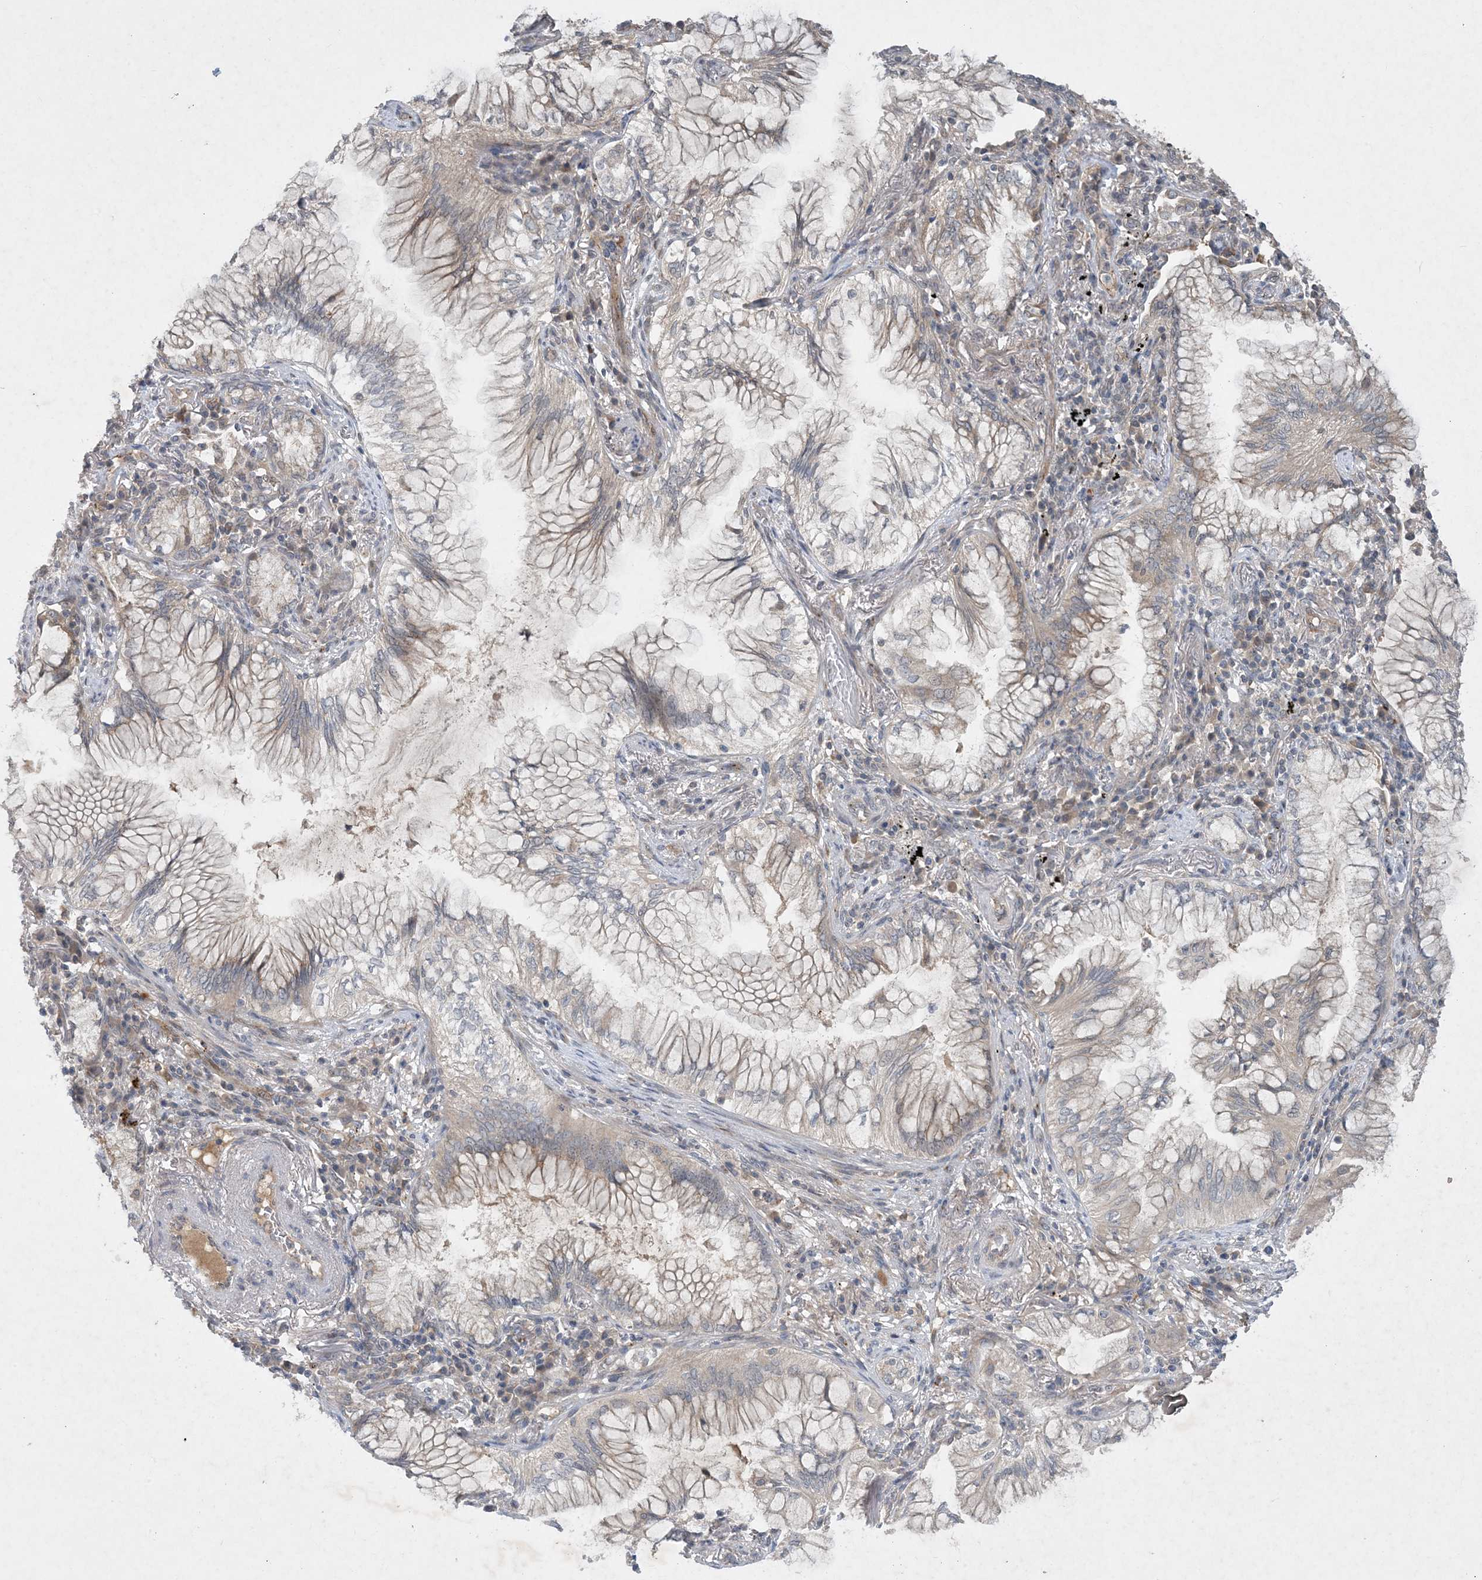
{"staining": {"intensity": "weak", "quantity": "<25%", "location": "cytoplasmic/membranous"}, "tissue": "lung cancer", "cell_type": "Tumor cells", "image_type": "cancer", "snomed": [{"axis": "morphology", "description": "Adenocarcinoma, NOS"}, {"axis": "topography", "description": "Lung"}], "caption": "Protein analysis of lung cancer reveals no significant expression in tumor cells.", "gene": "TINAG", "patient": {"sex": "female", "age": 70}}